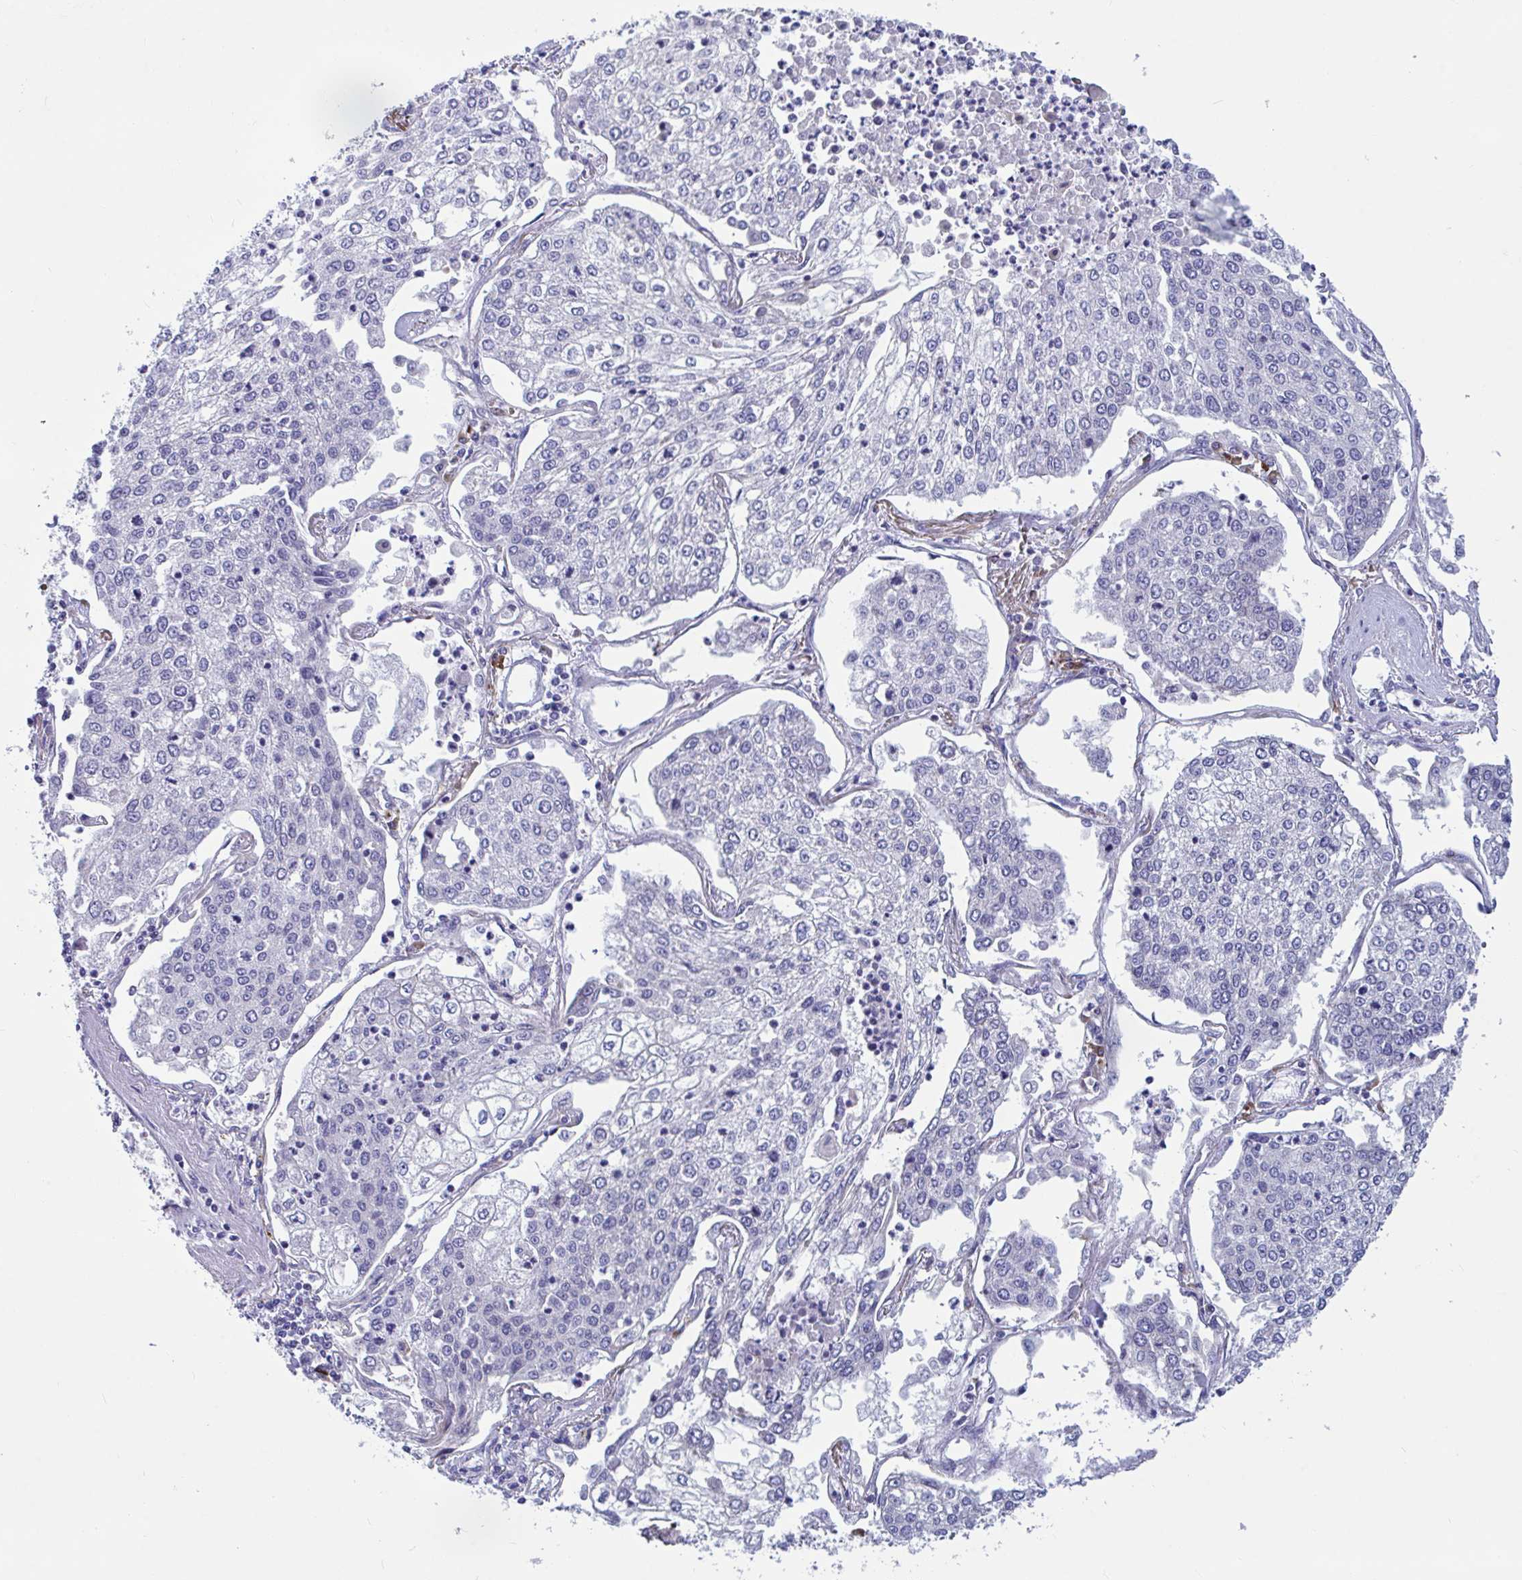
{"staining": {"intensity": "negative", "quantity": "none", "location": "none"}, "tissue": "lung cancer", "cell_type": "Tumor cells", "image_type": "cancer", "snomed": [{"axis": "morphology", "description": "Squamous cell carcinoma, NOS"}, {"axis": "topography", "description": "Lung"}], "caption": "DAB (3,3'-diaminobenzidine) immunohistochemical staining of lung cancer exhibits no significant staining in tumor cells.", "gene": "WBP1", "patient": {"sex": "male", "age": 74}}